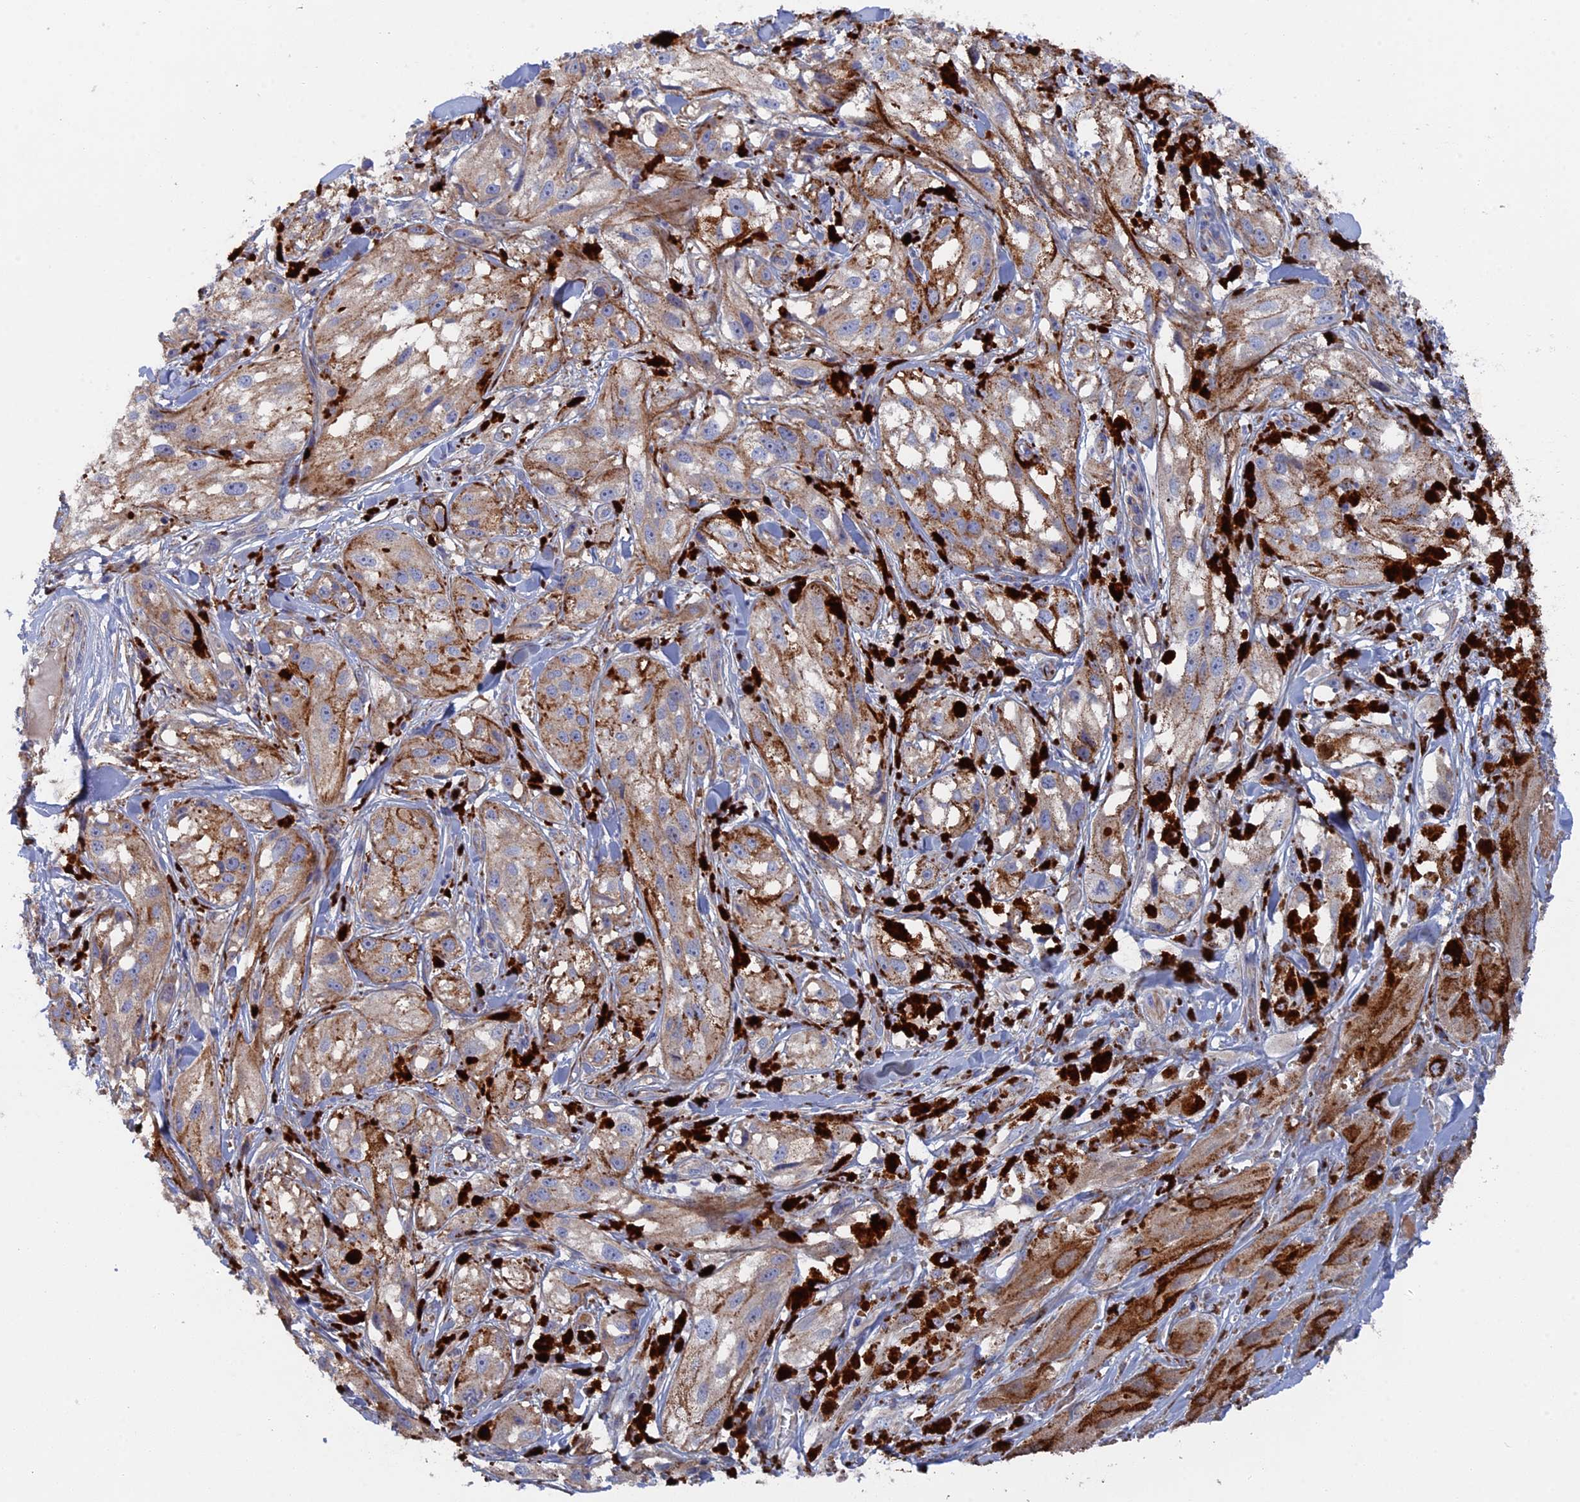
{"staining": {"intensity": "weak", "quantity": "<25%", "location": "cytoplasmic/membranous"}, "tissue": "melanoma", "cell_type": "Tumor cells", "image_type": "cancer", "snomed": [{"axis": "morphology", "description": "Malignant melanoma, NOS"}, {"axis": "topography", "description": "Skin"}], "caption": "This is an IHC histopathology image of human malignant melanoma. There is no staining in tumor cells.", "gene": "SMG9", "patient": {"sex": "male", "age": 88}}